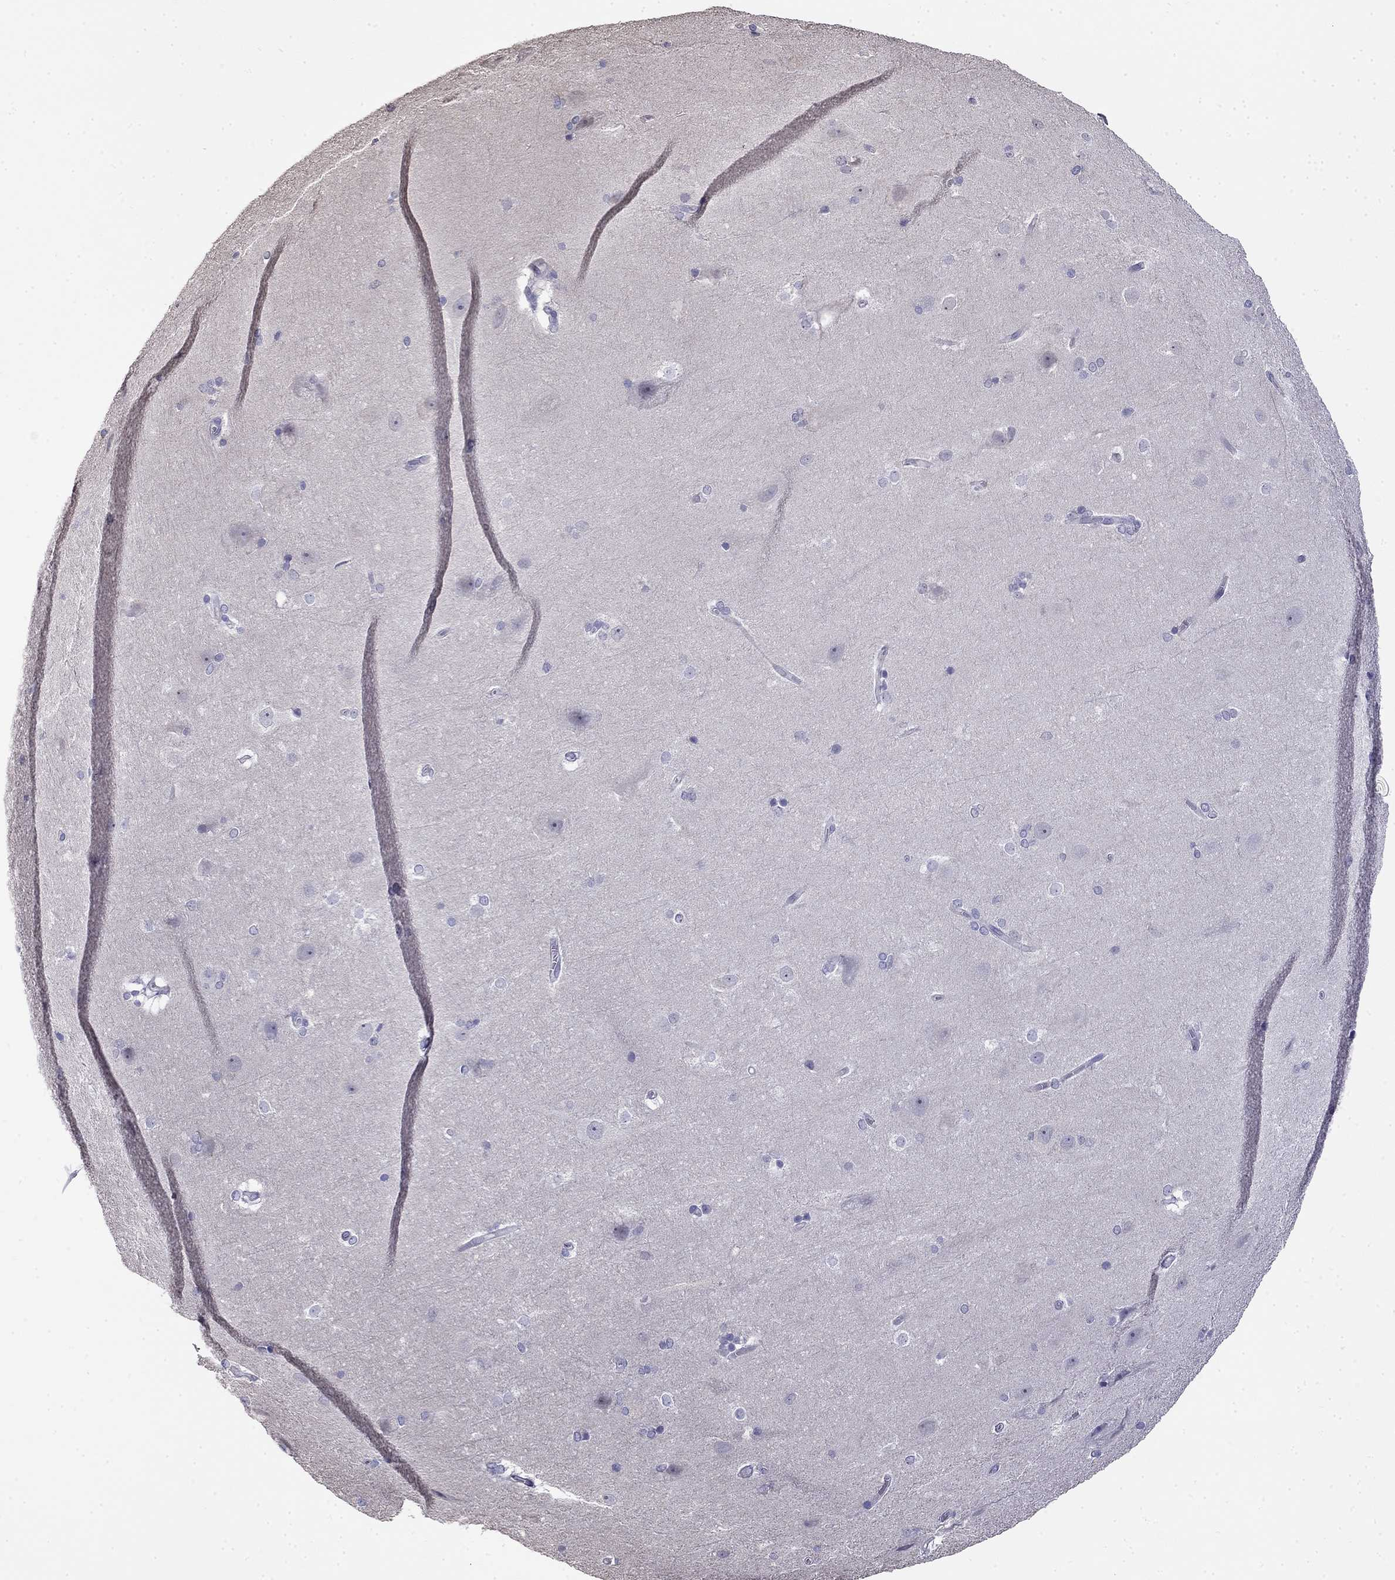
{"staining": {"intensity": "negative", "quantity": "none", "location": "none"}, "tissue": "hippocampus", "cell_type": "Glial cells", "image_type": "normal", "snomed": [{"axis": "morphology", "description": "Normal tissue, NOS"}, {"axis": "topography", "description": "Cerebral cortex"}, {"axis": "topography", "description": "Hippocampus"}], "caption": "A photomicrograph of hippocampus stained for a protein demonstrates no brown staining in glial cells. (Brightfield microscopy of DAB immunohistochemistry (IHC) at high magnification).", "gene": "GUCA1B", "patient": {"sex": "female", "age": 19}}